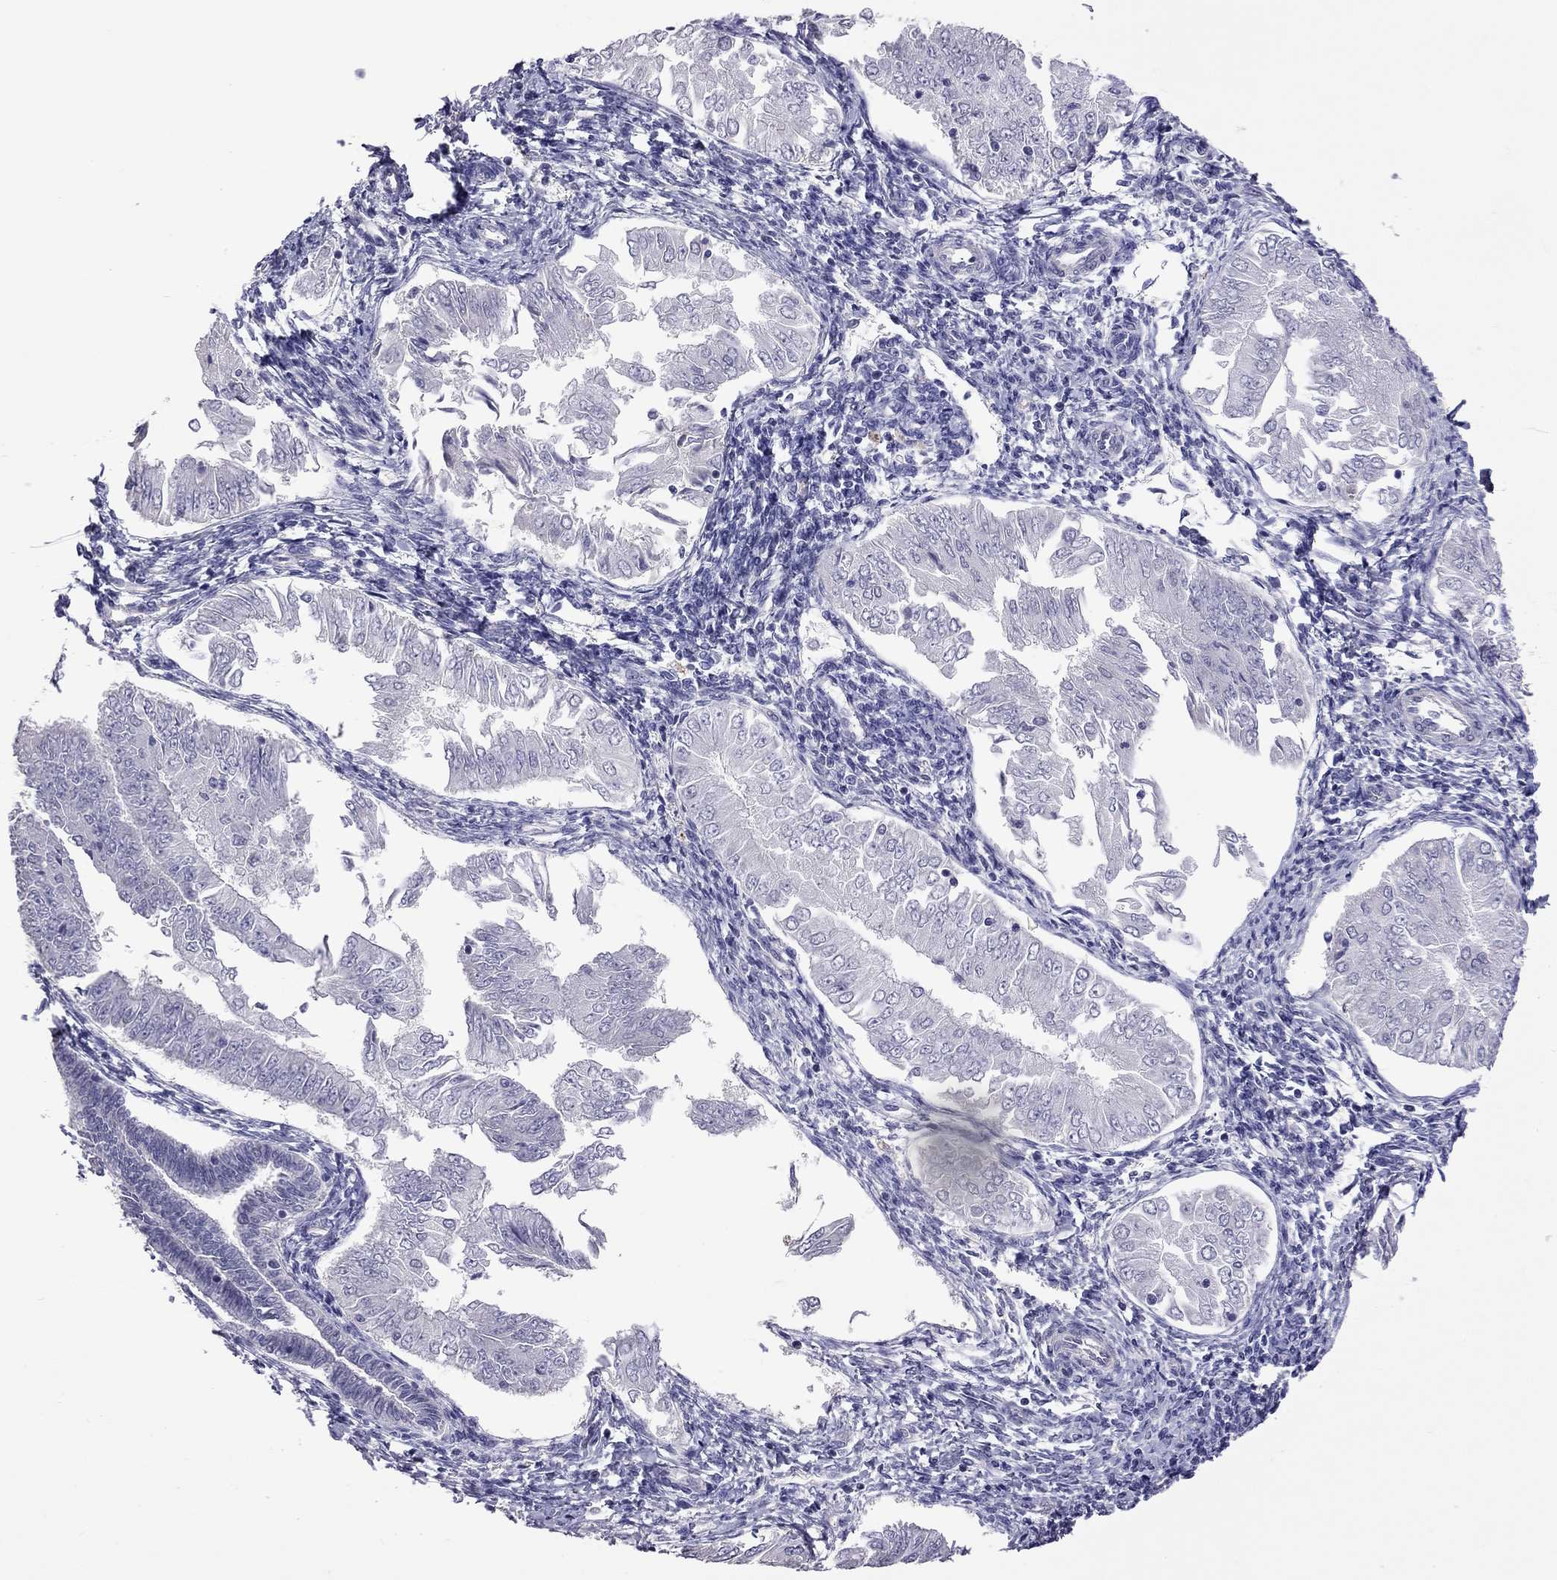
{"staining": {"intensity": "negative", "quantity": "none", "location": "none"}, "tissue": "endometrial cancer", "cell_type": "Tumor cells", "image_type": "cancer", "snomed": [{"axis": "morphology", "description": "Adenocarcinoma, NOS"}, {"axis": "topography", "description": "Endometrium"}], "caption": "High magnification brightfield microscopy of endometrial adenocarcinoma stained with DAB (brown) and counterstained with hematoxylin (blue): tumor cells show no significant staining.", "gene": "FEZ1", "patient": {"sex": "female", "age": 53}}